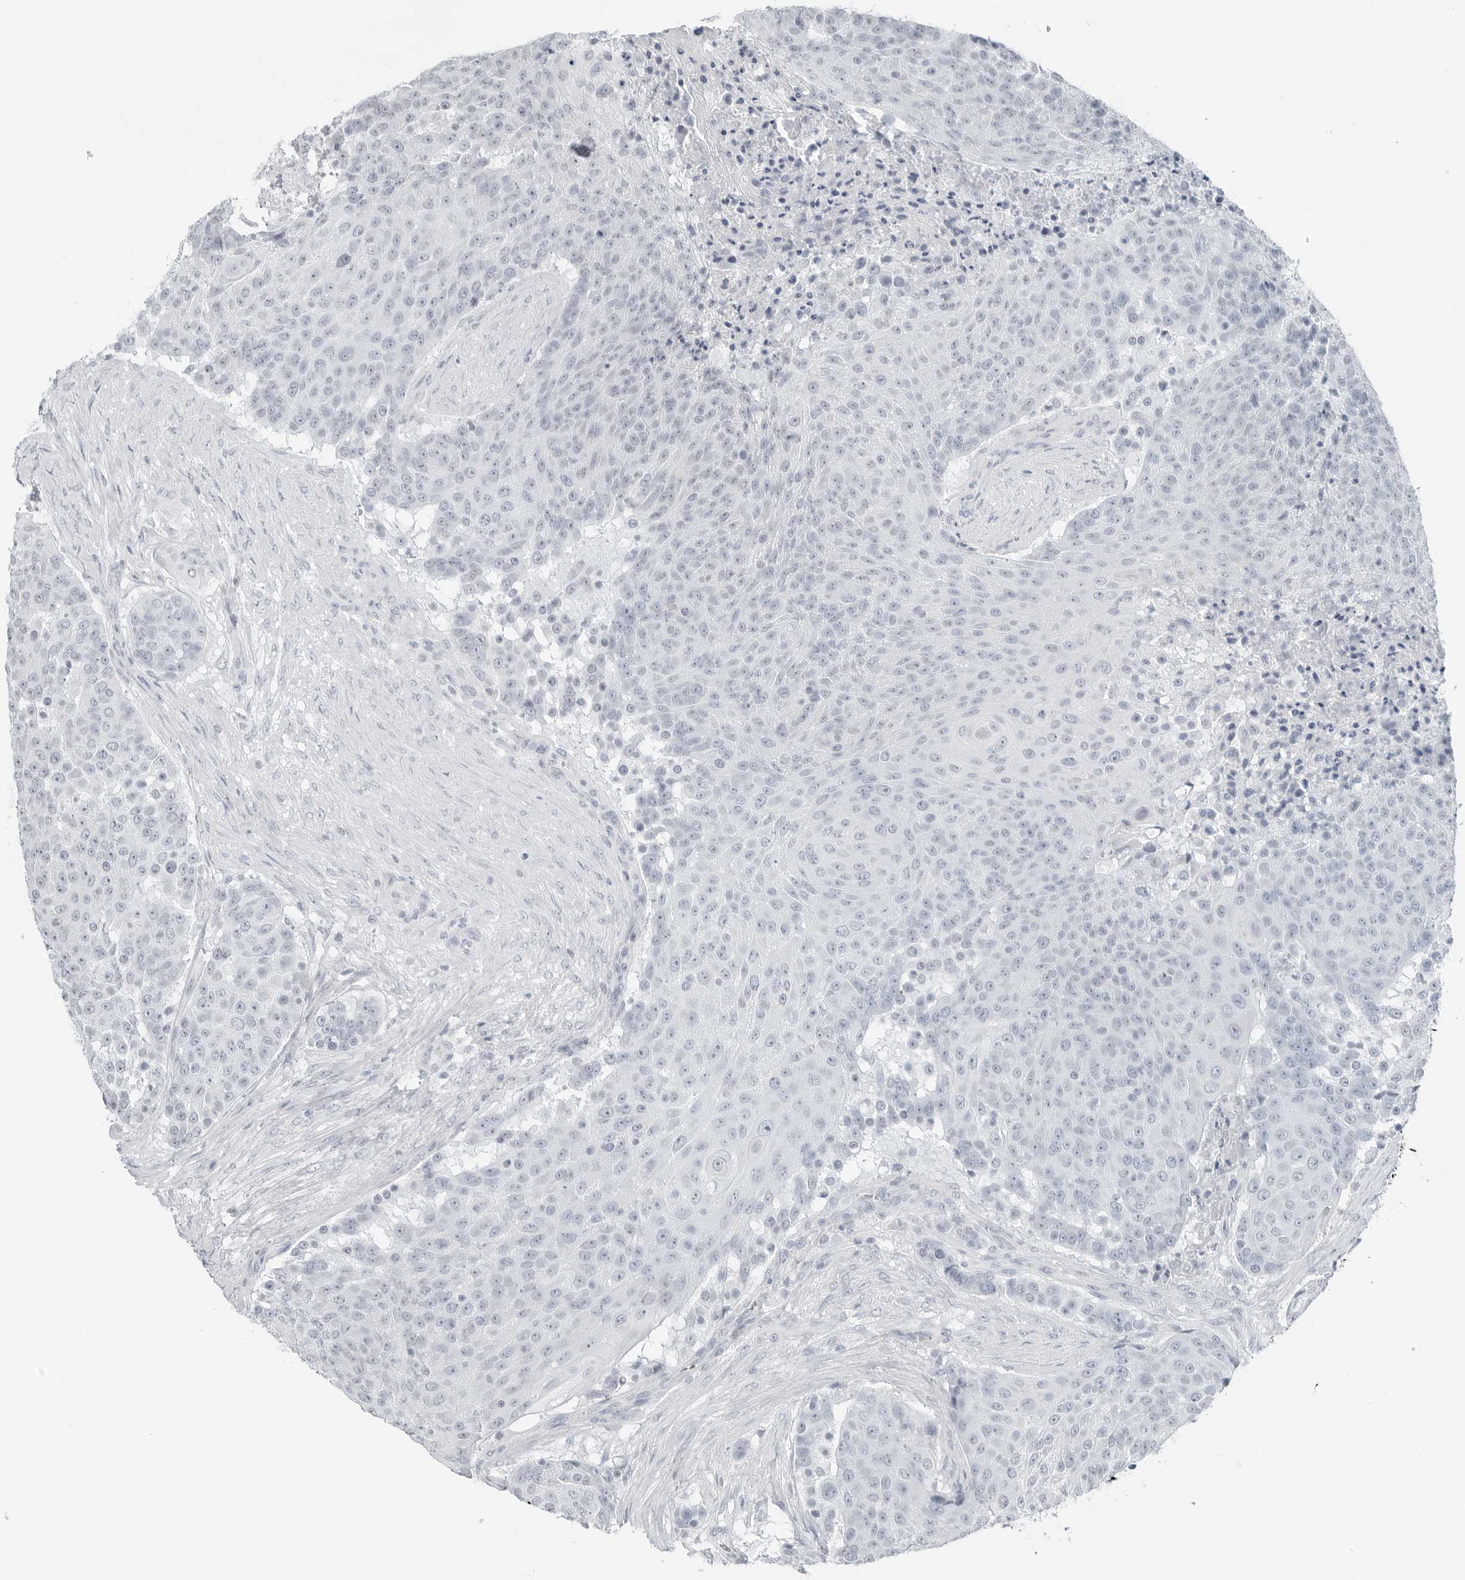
{"staining": {"intensity": "negative", "quantity": "none", "location": "none"}, "tissue": "urothelial cancer", "cell_type": "Tumor cells", "image_type": "cancer", "snomed": [{"axis": "morphology", "description": "Urothelial carcinoma, High grade"}, {"axis": "topography", "description": "Urinary bladder"}], "caption": "Photomicrograph shows no significant protein staining in tumor cells of urothelial cancer.", "gene": "XIRP1", "patient": {"sex": "female", "age": 63}}